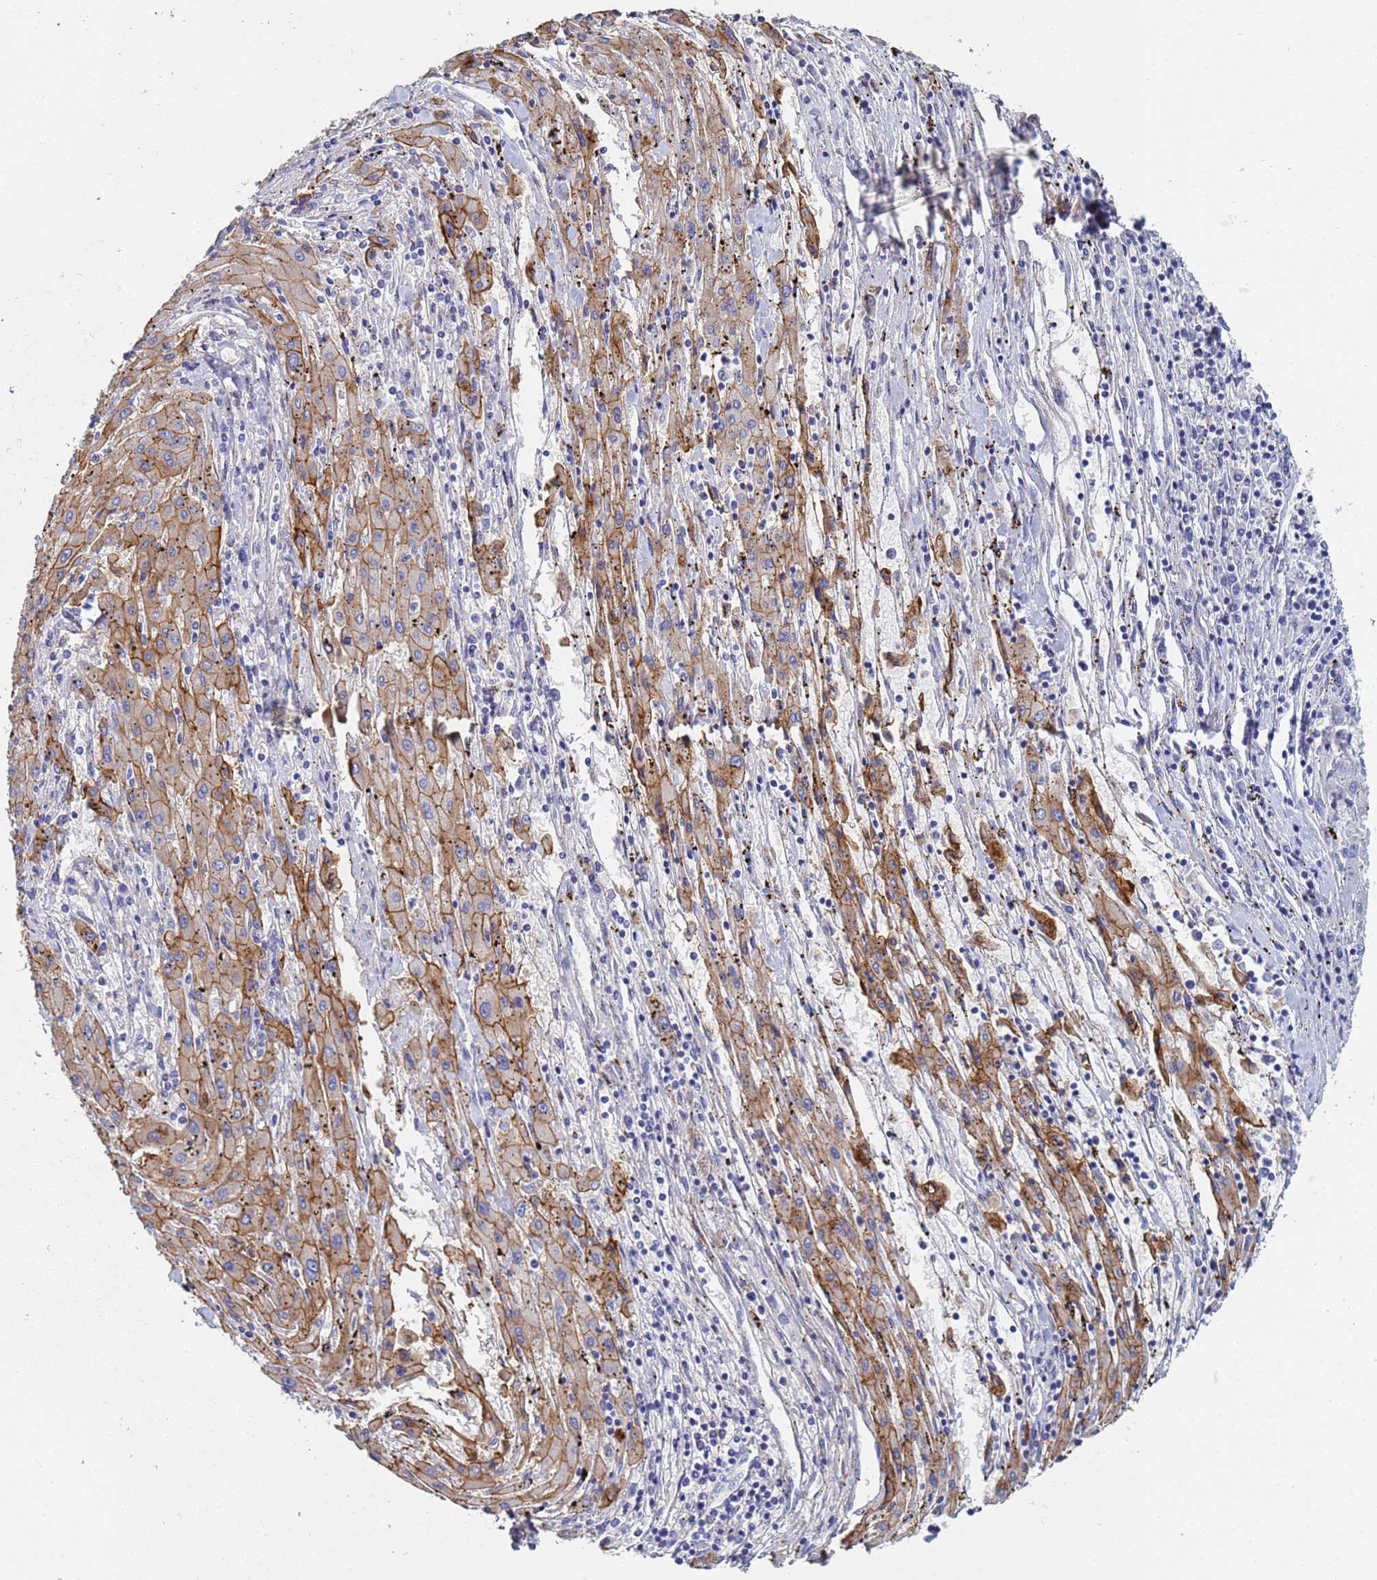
{"staining": {"intensity": "moderate", "quantity": "25%-75%", "location": "cytoplasmic/membranous"}, "tissue": "liver cancer", "cell_type": "Tumor cells", "image_type": "cancer", "snomed": [{"axis": "morphology", "description": "Carcinoma, Hepatocellular, NOS"}, {"axis": "topography", "description": "Liver"}], "caption": "Human liver cancer (hepatocellular carcinoma) stained for a protein (brown) demonstrates moderate cytoplasmic/membranous positive positivity in about 25%-75% of tumor cells.", "gene": "ABCA8", "patient": {"sex": "male", "age": 72}}